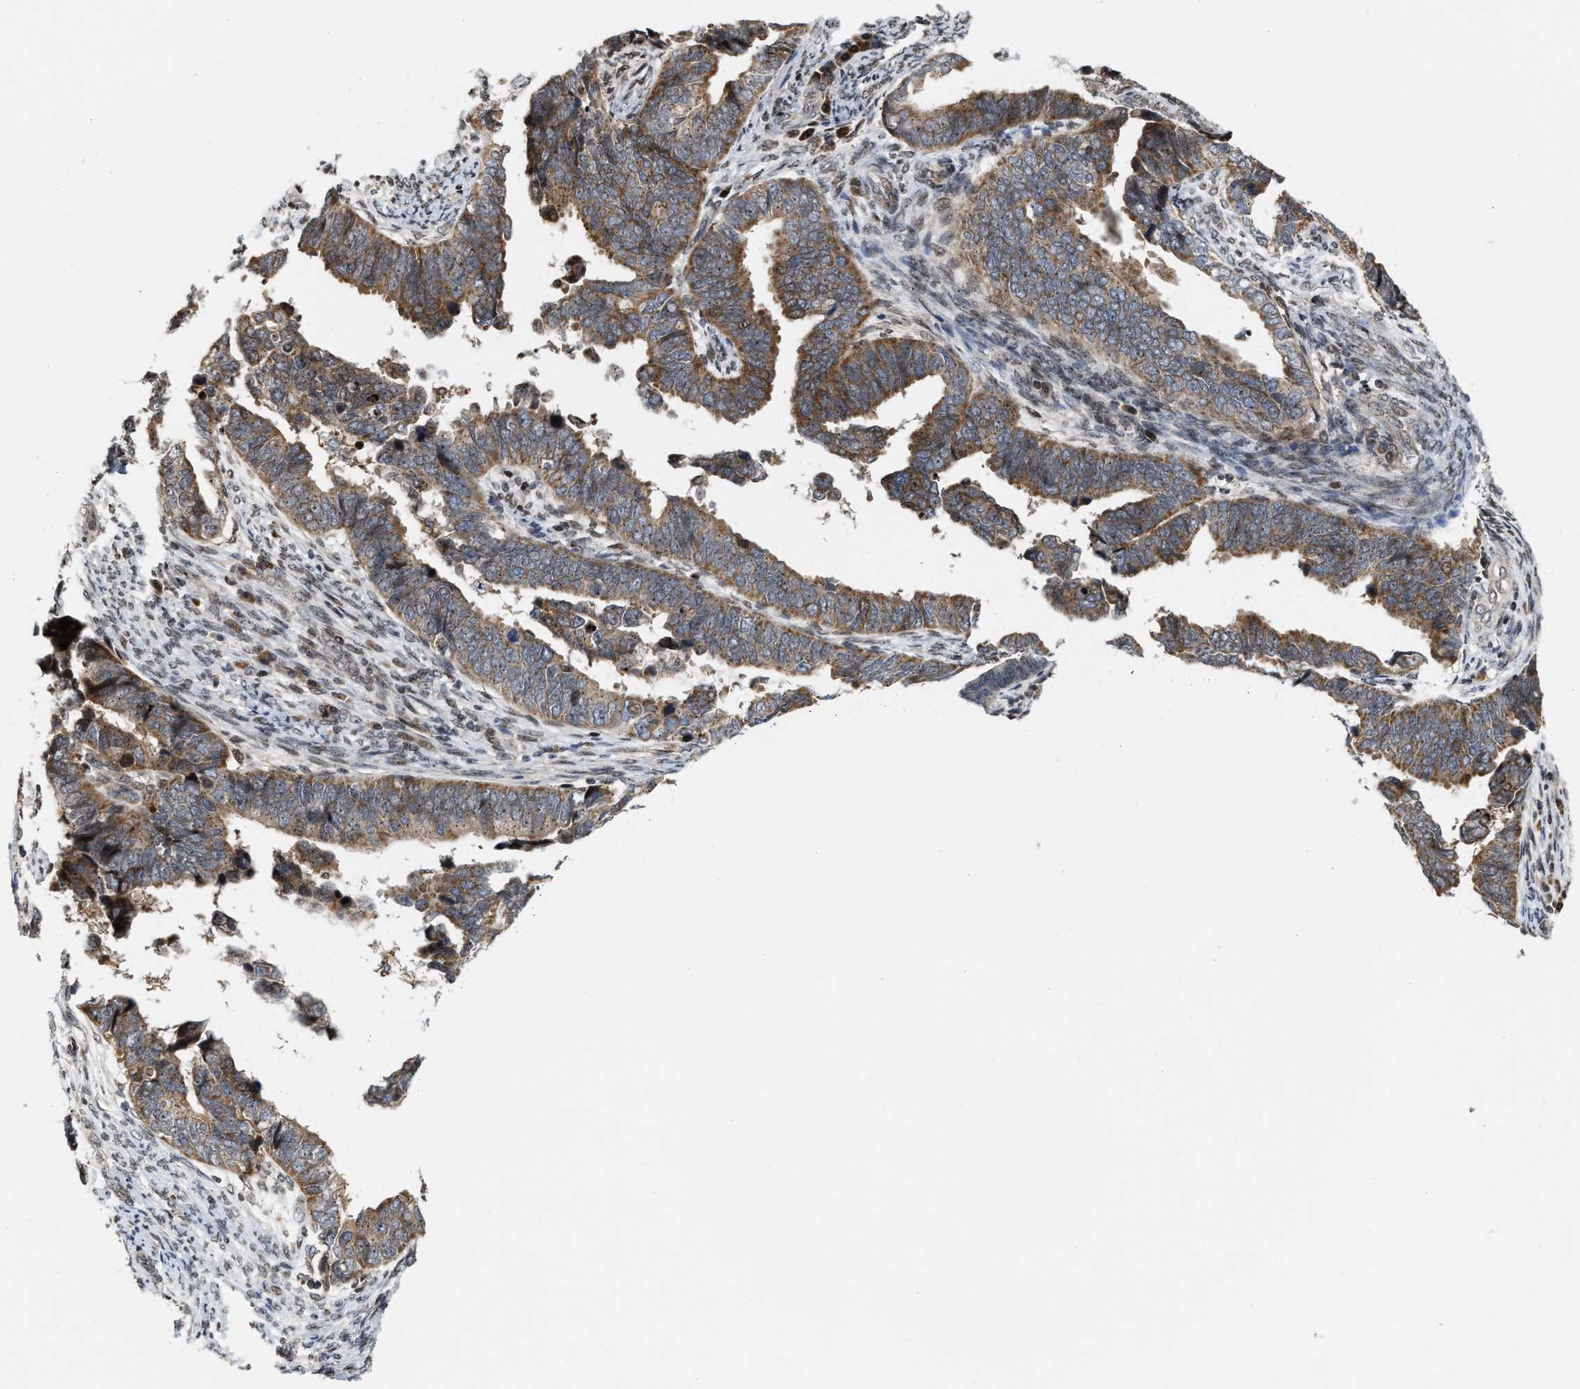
{"staining": {"intensity": "moderate", "quantity": ">75%", "location": "cytoplasmic/membranous"}, "tissue": "endometrial cancer", "cell_type": "Tumor cells", "image_type": "cancer", "snomed": [{"axis": "morphology", "description": "Adenocarcinoma, NOS"}, {"axis": "topography", "description": "Endometrium"}], "caption": "Protein expression analysis of endometrial adenocarcinoma demonstrates moderate cytoplasmic/membranous positivity in approximately >75% of tumor cells.", "gene": "PDZD2", "patient": {"sex": "female", "age": 75}}